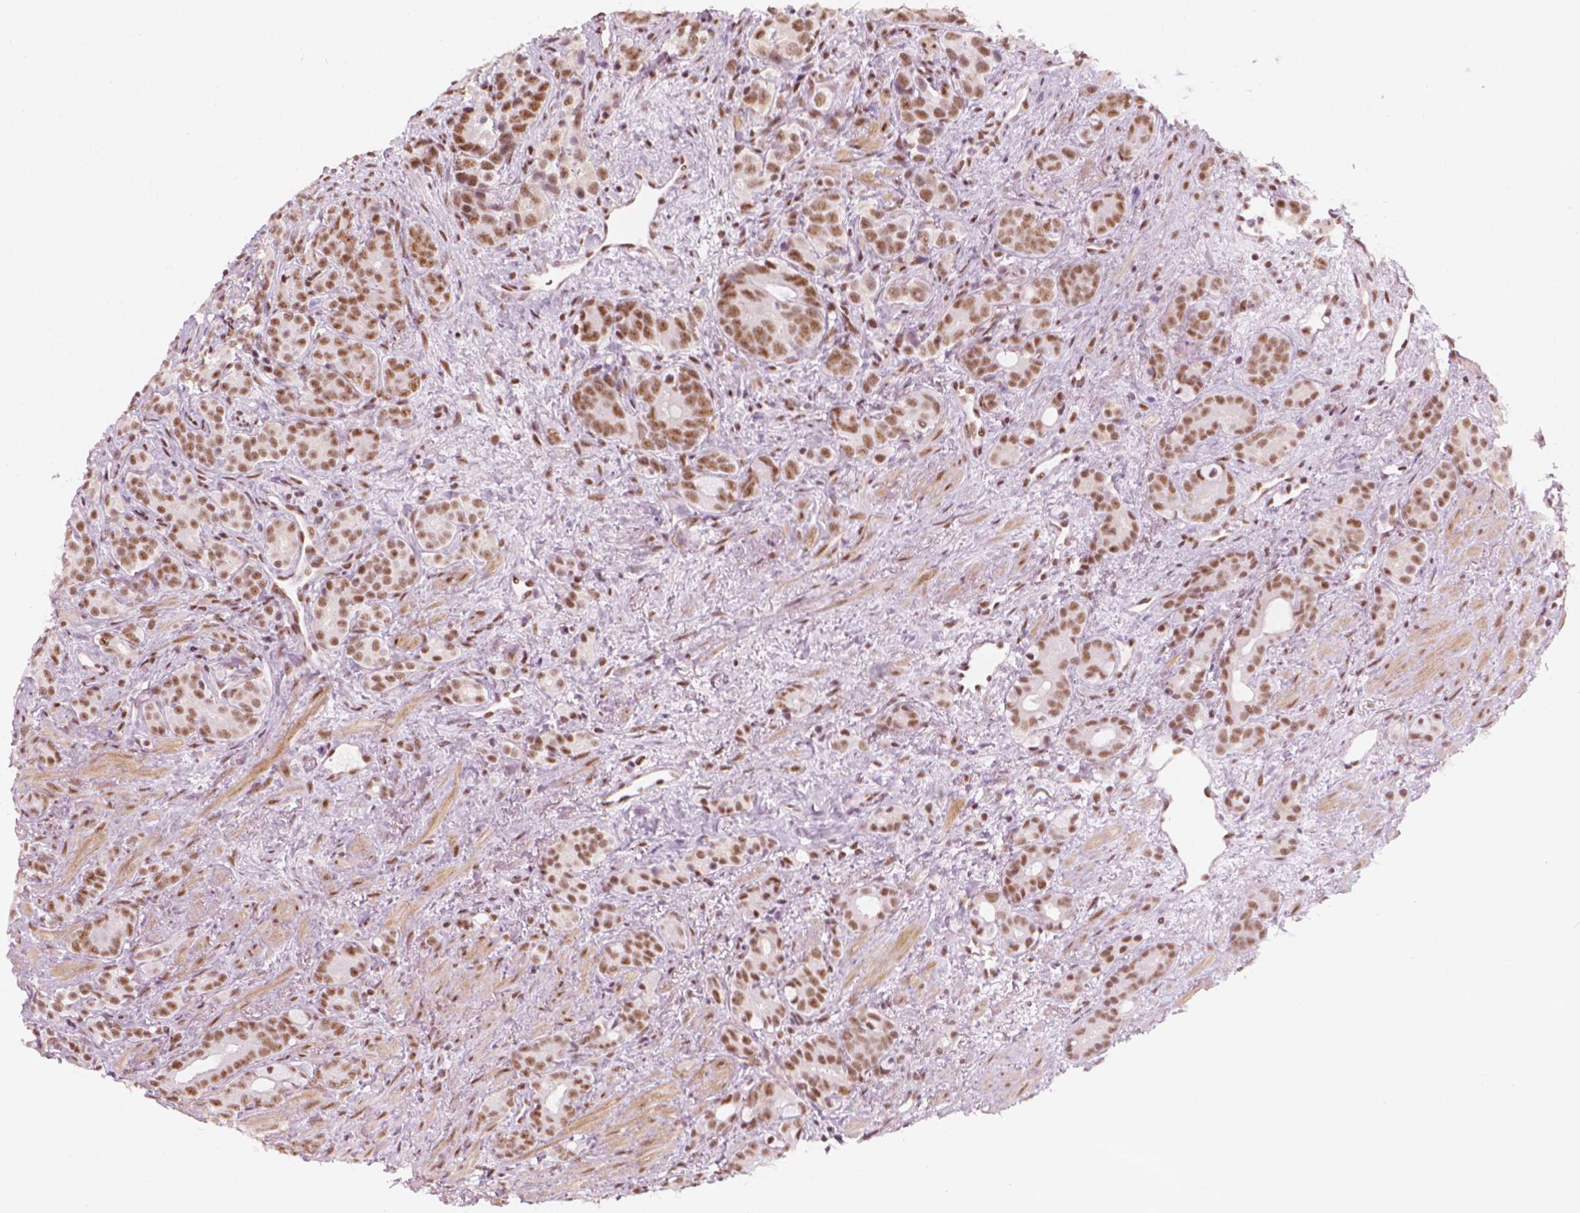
{"staining": {"intensity": "moderate", "quantity": ">75%", "location": "nuclear"}, "tissue": "prostate cancer", "cell_type": "Tumor cells", "image_type": "cancer", "snomed": [{"axis": "morphology", "description": "Adenocarcinoma, High grade"}, {"axis": "topography", "description": "Prostate"}], "caption": "Prostate adenocarcinoma (high-grade) stained with DAB immunohistochemistry (IHC) reveals medium levels of moderate nuclear expression in about >75% of tumor cells.", "gene": "ELF2", "patient": {"sex": "male", "age": 84}}